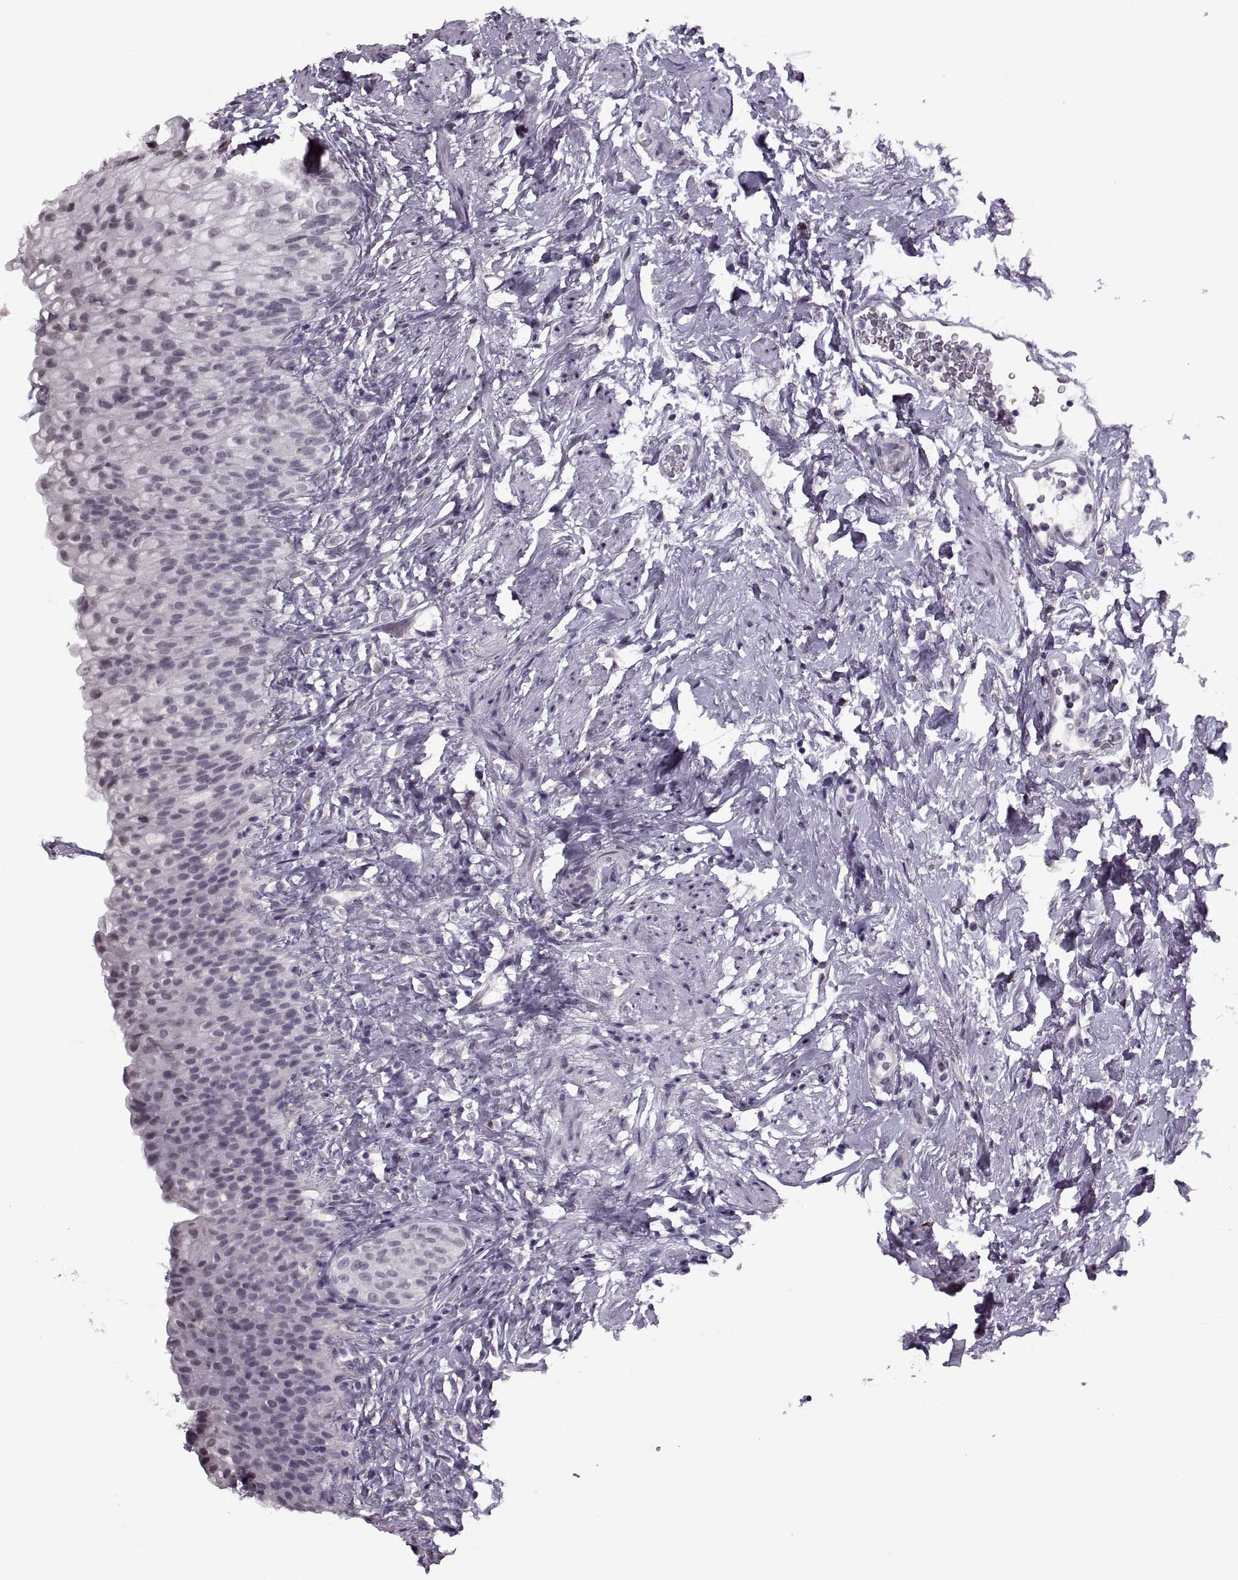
{"staining": {"intensity": "negative", "quantity": "none", "location": "none"}, "tissue": "urinary bladder", "cell_type": "Urothelial cells", "image_type": "normal", "snomed": [{"axis": "morphology", "description": "Normal tissue, NOS"}, {"axis": "topography", "description": "Urinary bladder"}], "caption": "Urothelial cells show no significant protein positivity in unremarkable urinary bladder. (DAB (3,3'-diaminobenzidine) IHC with hematoxylin counter stain).", "gene": "PRSS37", "patient": {"sex": "male", "age": 76}}